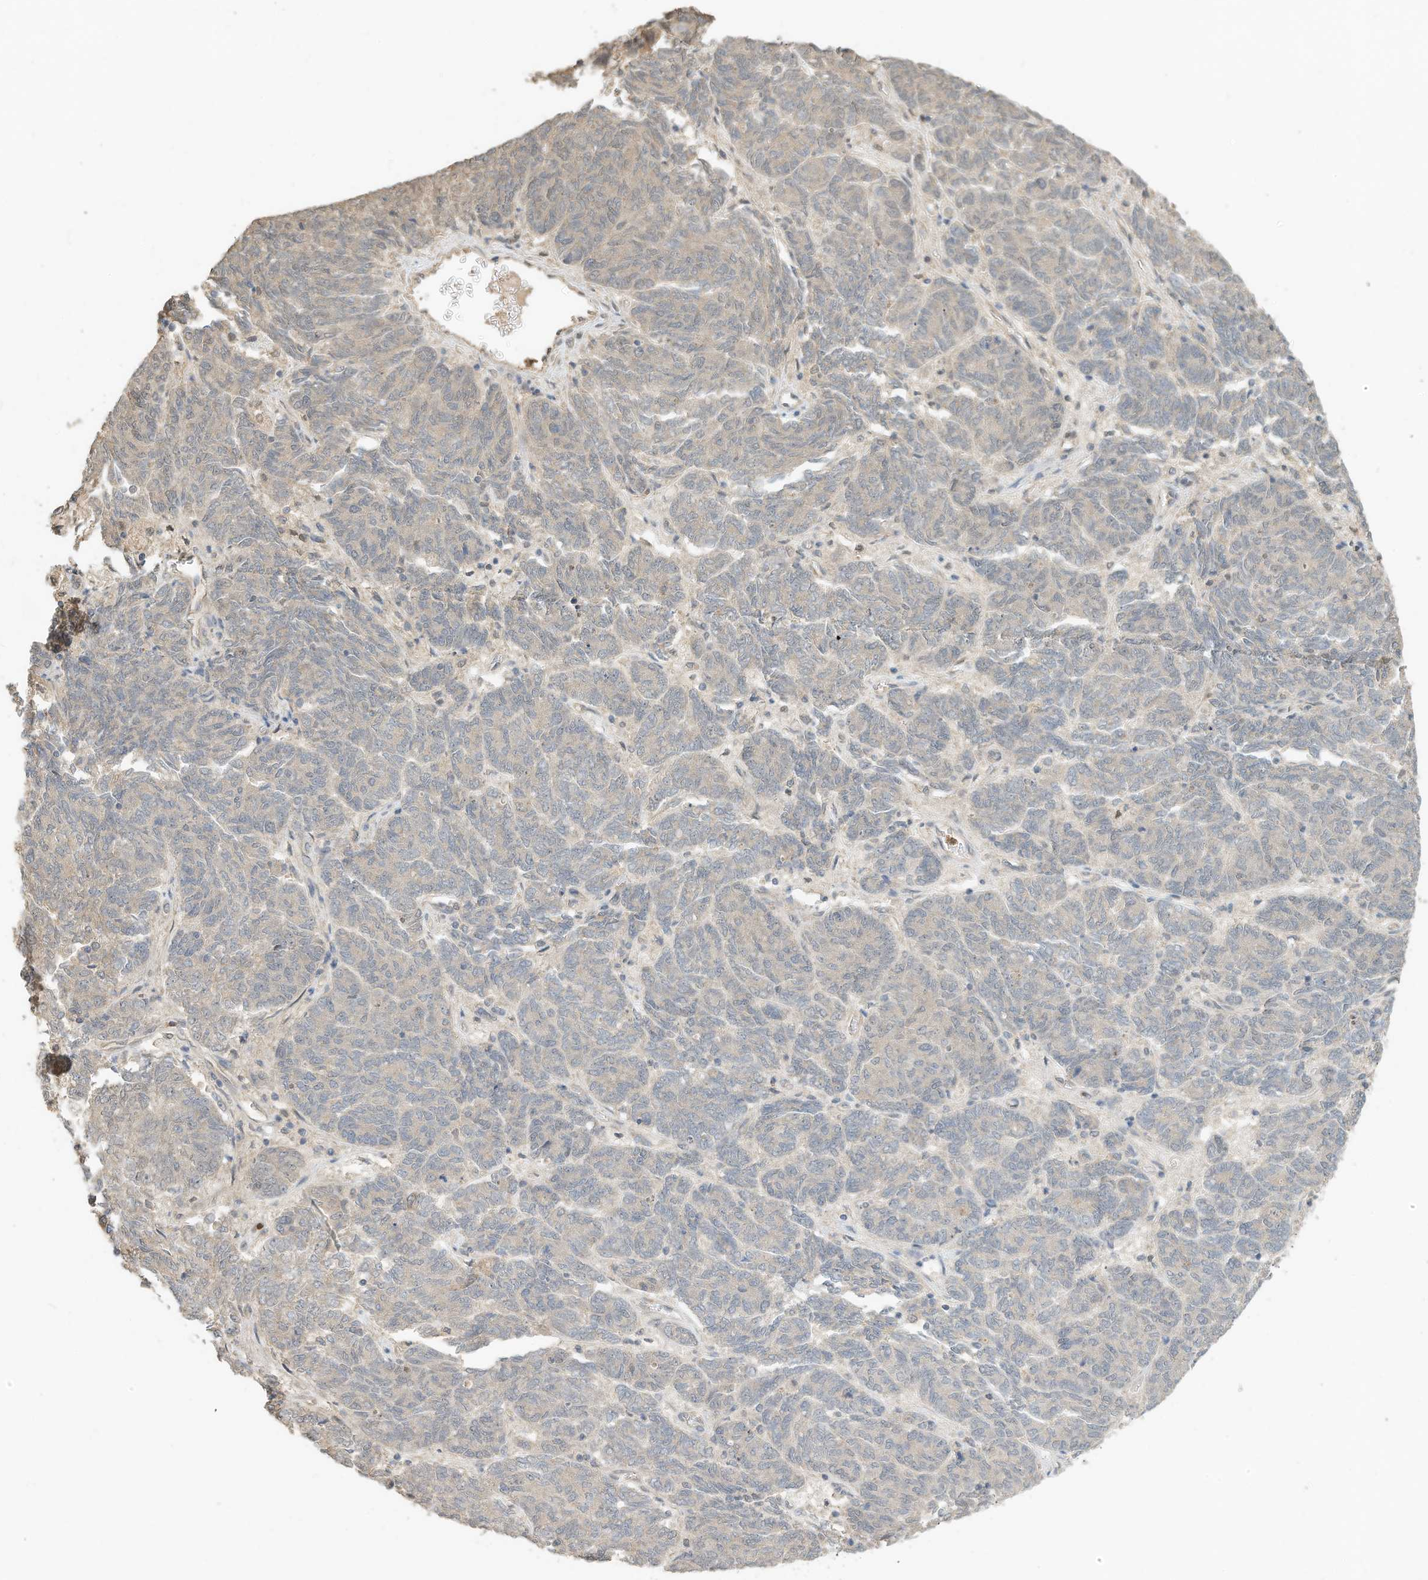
{"staining": {"intensity": "weak", "quantity": "<25%", "location": "cytoplasmic/membranous"}, "tissue": "endometrial cancer", "cell_type": "Tumor cells", "image_type": "cancer", "snomed": [{"axis": "morphology", "description": "Adenocarcinoma, NOS"}, {"axis": "topography", "description": "Endometrium"}], "caption": "A micrograph of endometrial cancer (adenocarcinoma) stained for a protein shows no brown staining in tumor cells. Nuclei are stained in blue.", "gene": "OFD1", "patient": {"sex": "female", "age": 80}}